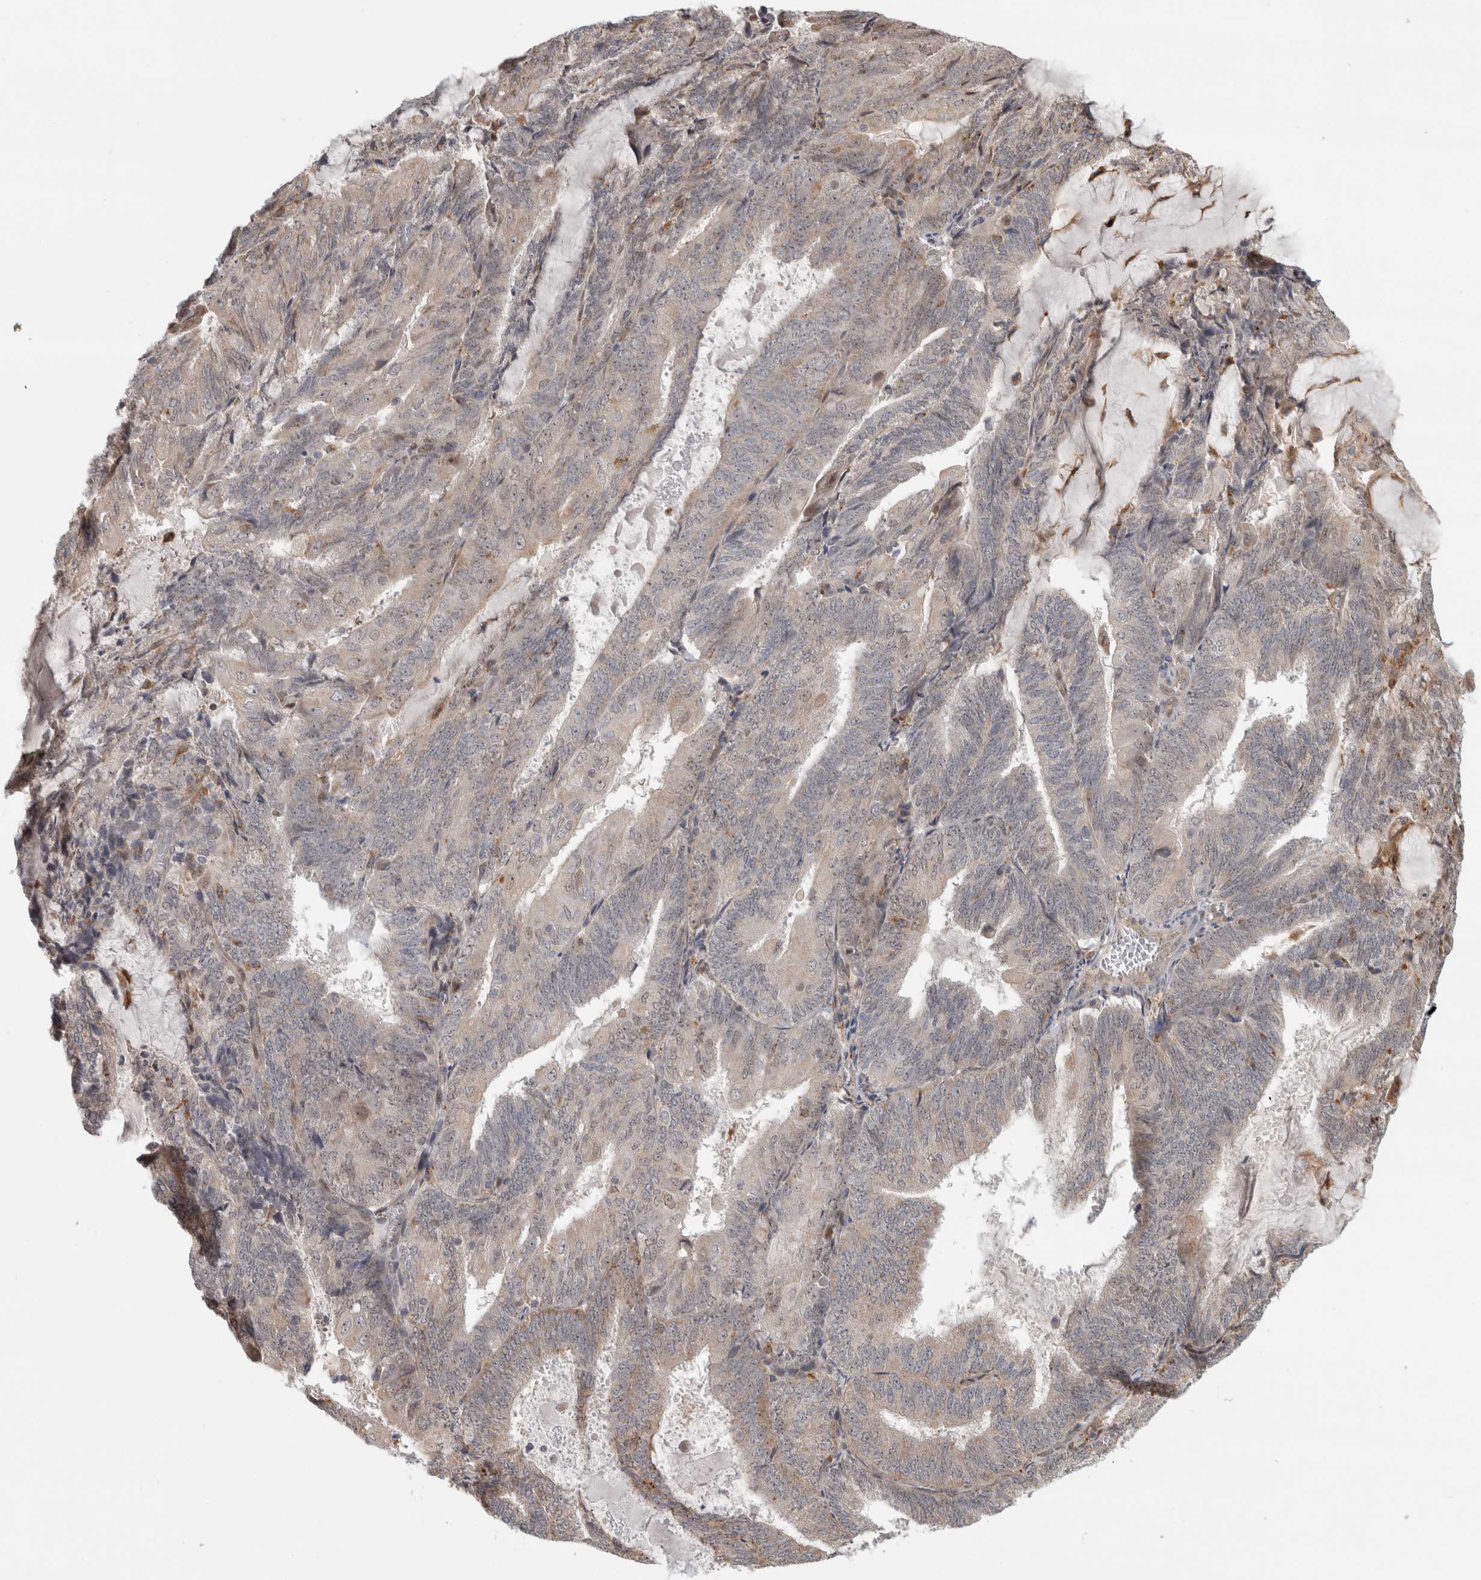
{"staining": {"intensity": "weak", "quantity": "<25%", "location": "cytoplasmic/membranous,nuclear"}, "tissue": "endometrial cancer", "cell_type": "Tumor cells", "image_type": "cancer", "snomed": [{"axis": "morphology", "description": "Adenocarcinoma, NOS"}, {"axis": "topography", "description": "Endometrium"}], "caption": "Immunohistochemistry (IHC) histopathology image of neoplastic tissue: human endometrial adenocarcinoma stained with DAB demonstrates no significant protein staining in tumor cells. The staining is performed using DAB brown chromogen with nuclei counter-stained in using hematoxylin.", "gene": "NAB2", "patient": {"sex": "female", "age": 81}}